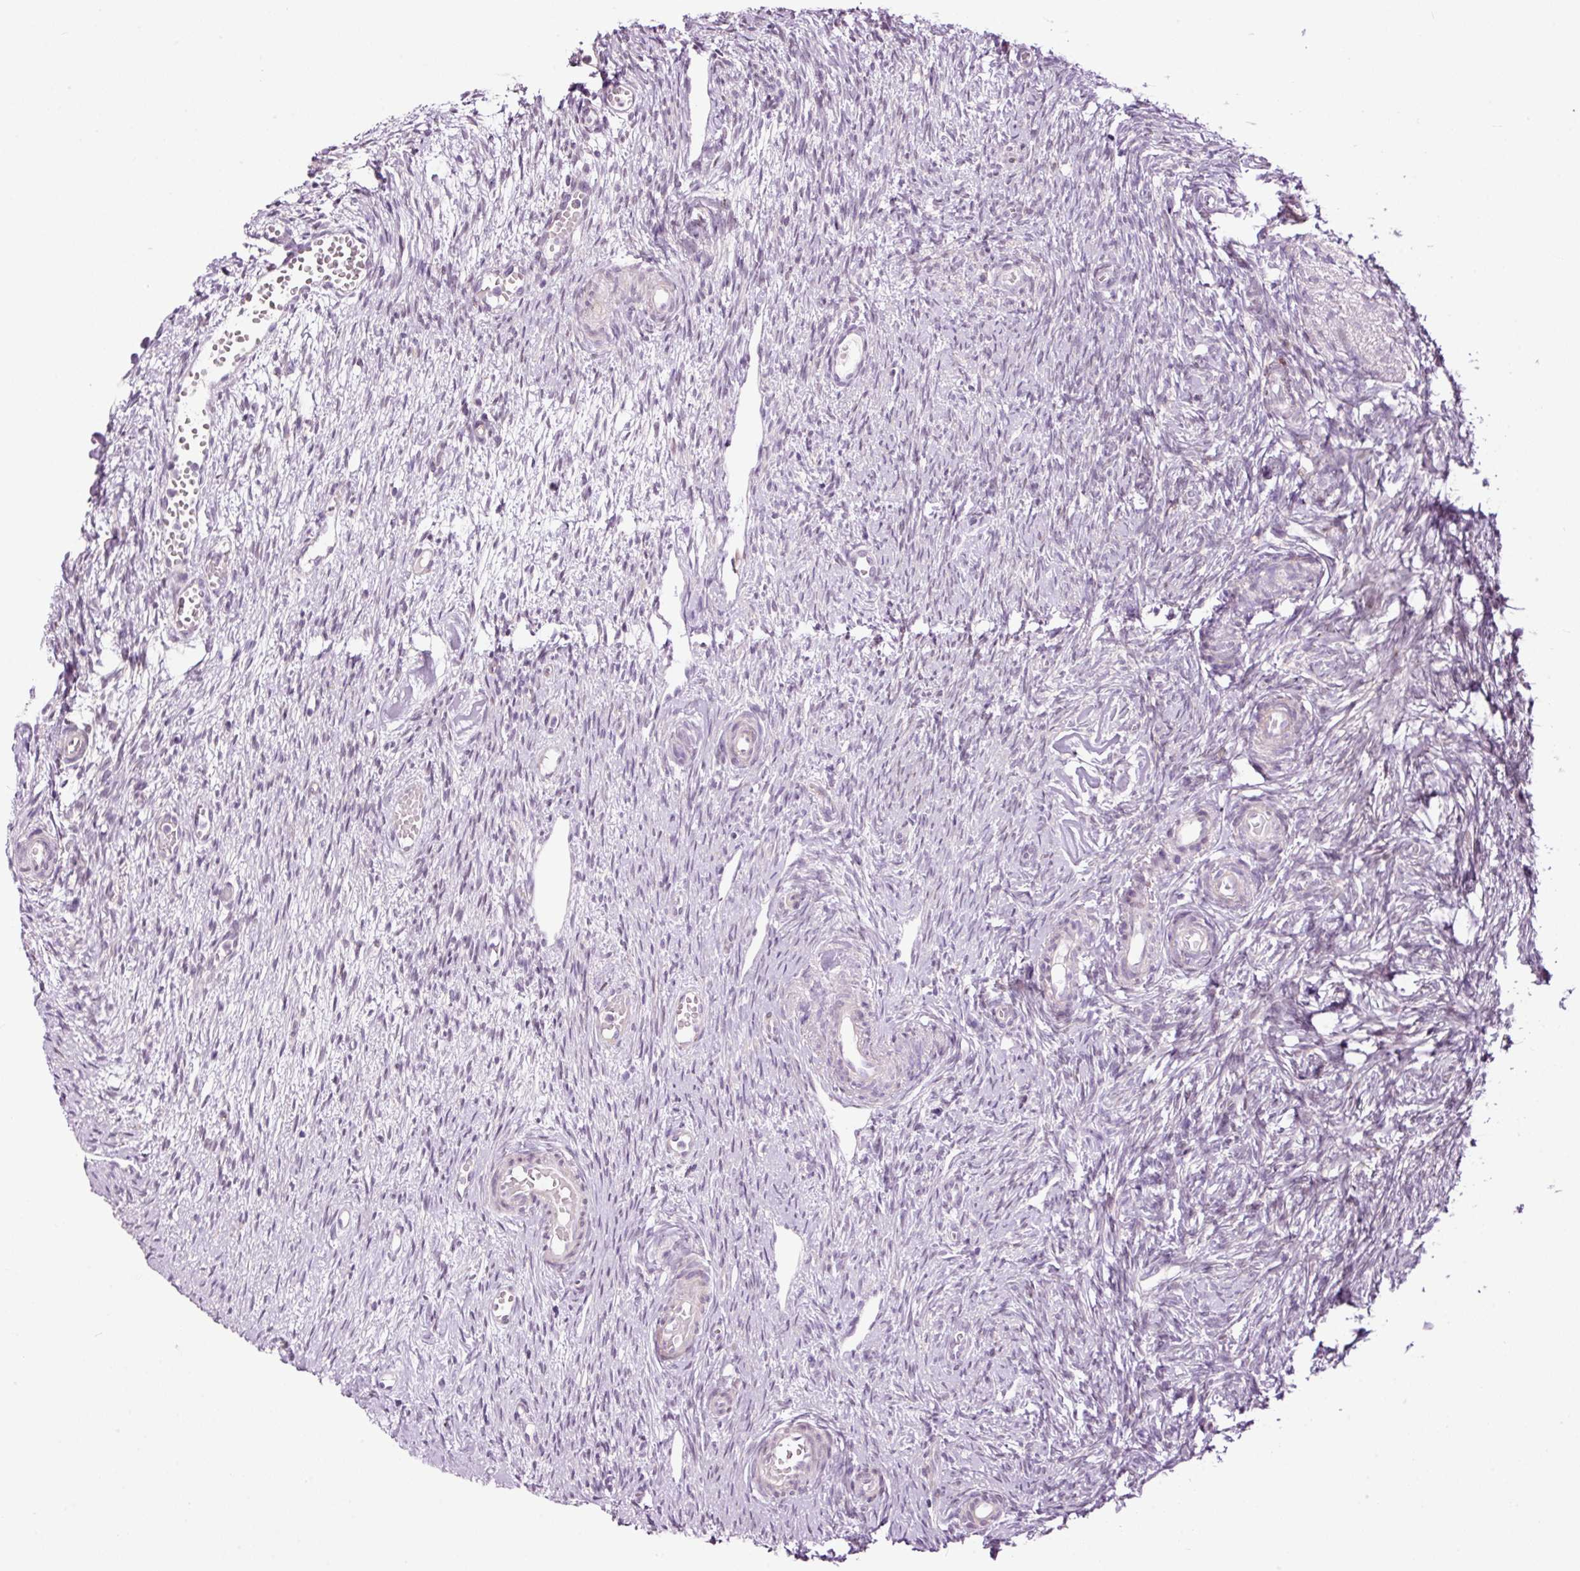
{"staining": {"intensity": "negative", "quantity": "none", "location": "none"}, "tissue": "ovary", "cell_type": "Follicle cells", "image_type": "normal", "snomed": [{"axis": "morphology", "description": "Normal tissue, NOS"}, {"axis": "topography", "description": "Ovary"}], "caption": "Immunohistochemical staining of unremarkable ovary shows no significant positivity in follicle cells.", "gene": "FCRL4", "patient": {"sex": "female", "age": 51}}